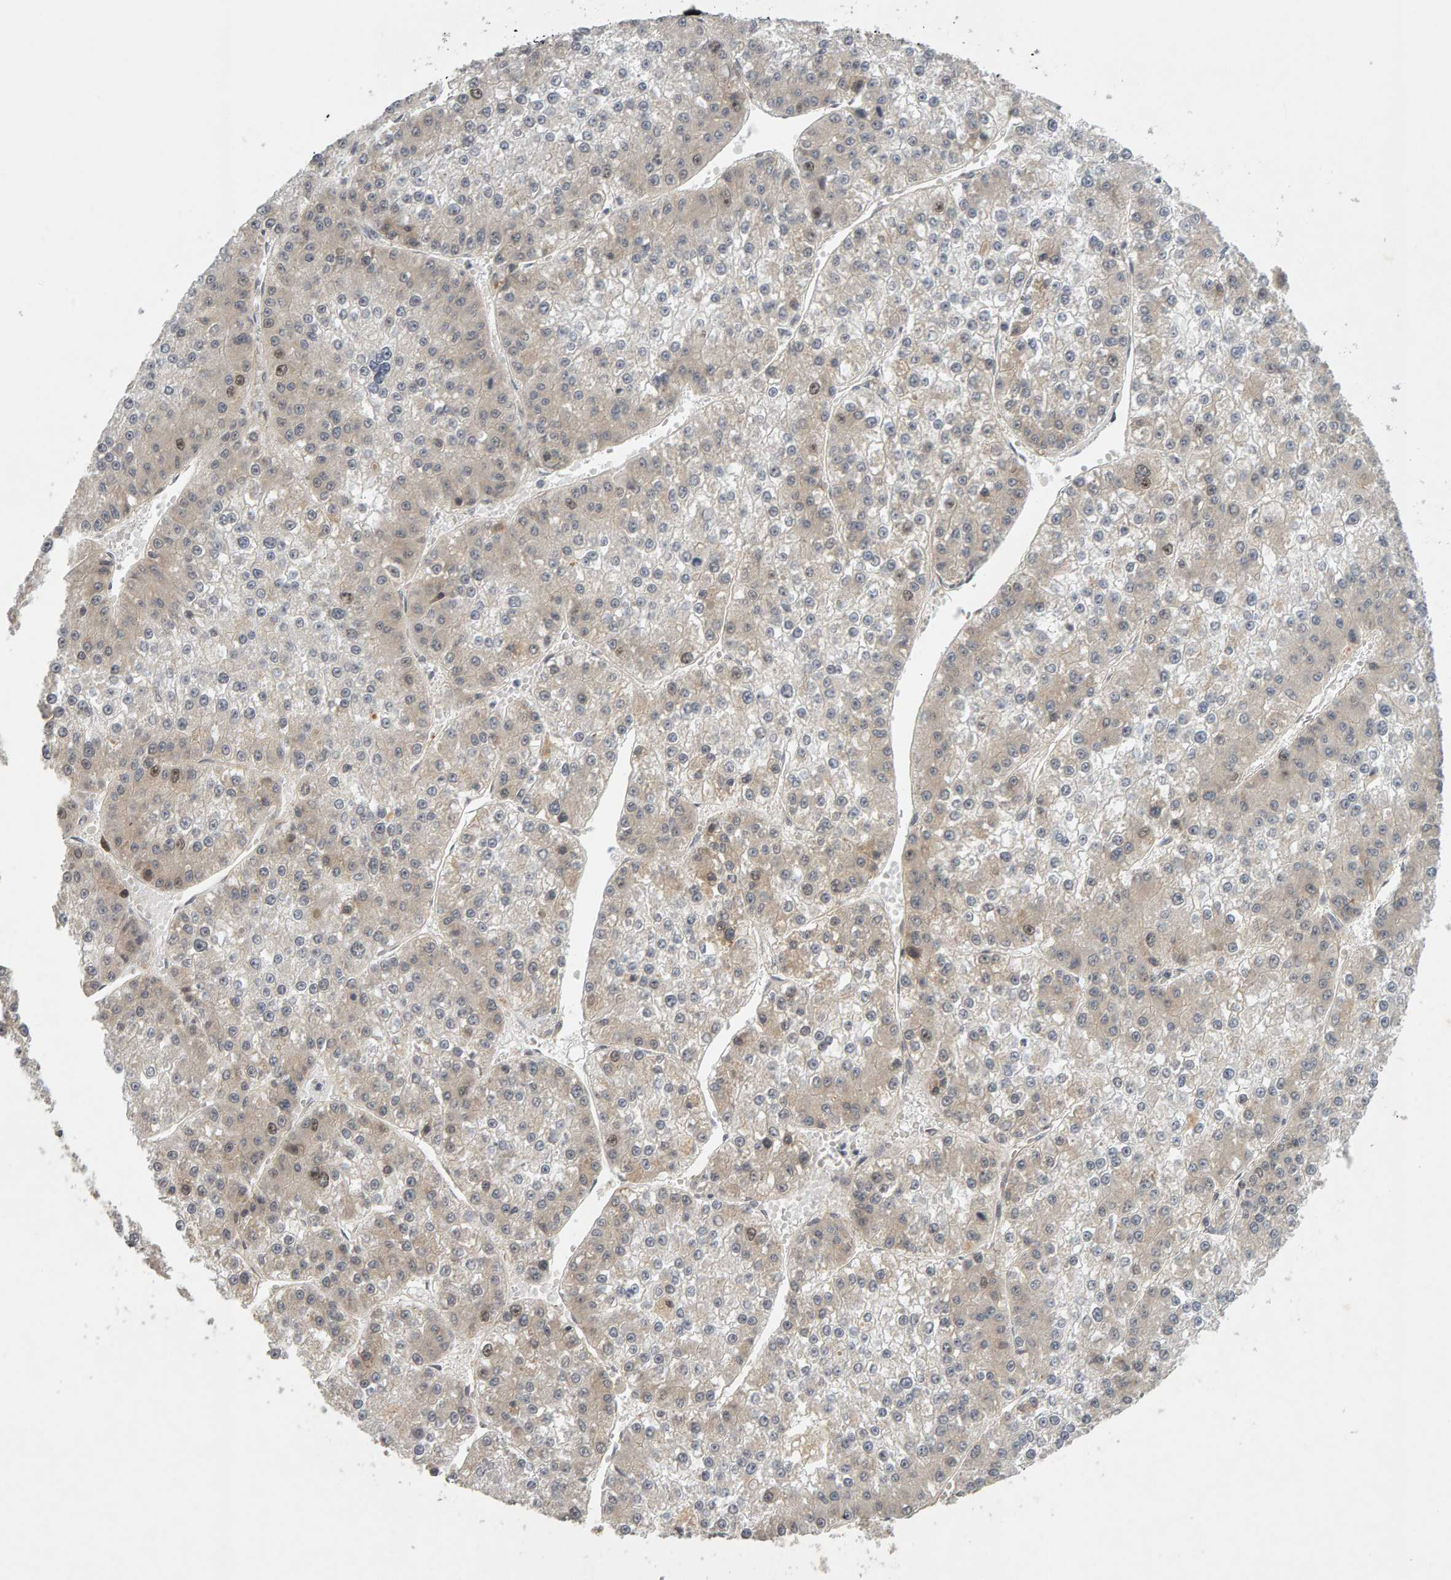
{"staining": {"intensity": "weak", "quantity": "<25%", "location": "cytoplasmic/membranous,nuclear"}, "tissue": "liver cancer", "cell_type": "Tumor cells", "image_type": "cancer", "snomed": [{"axis": "morphology", "description": "Carcinoma, Hepatocellular, NOS"}, {"axis": "topography", "description": "Liver"}], "caption": "Micrograph shows no significant protein staining in tumor cells of liver cancer. (DAB IHC, high magnification).", "gene": "CDCA5", "patient": {"sex": "female", "age": 73}}